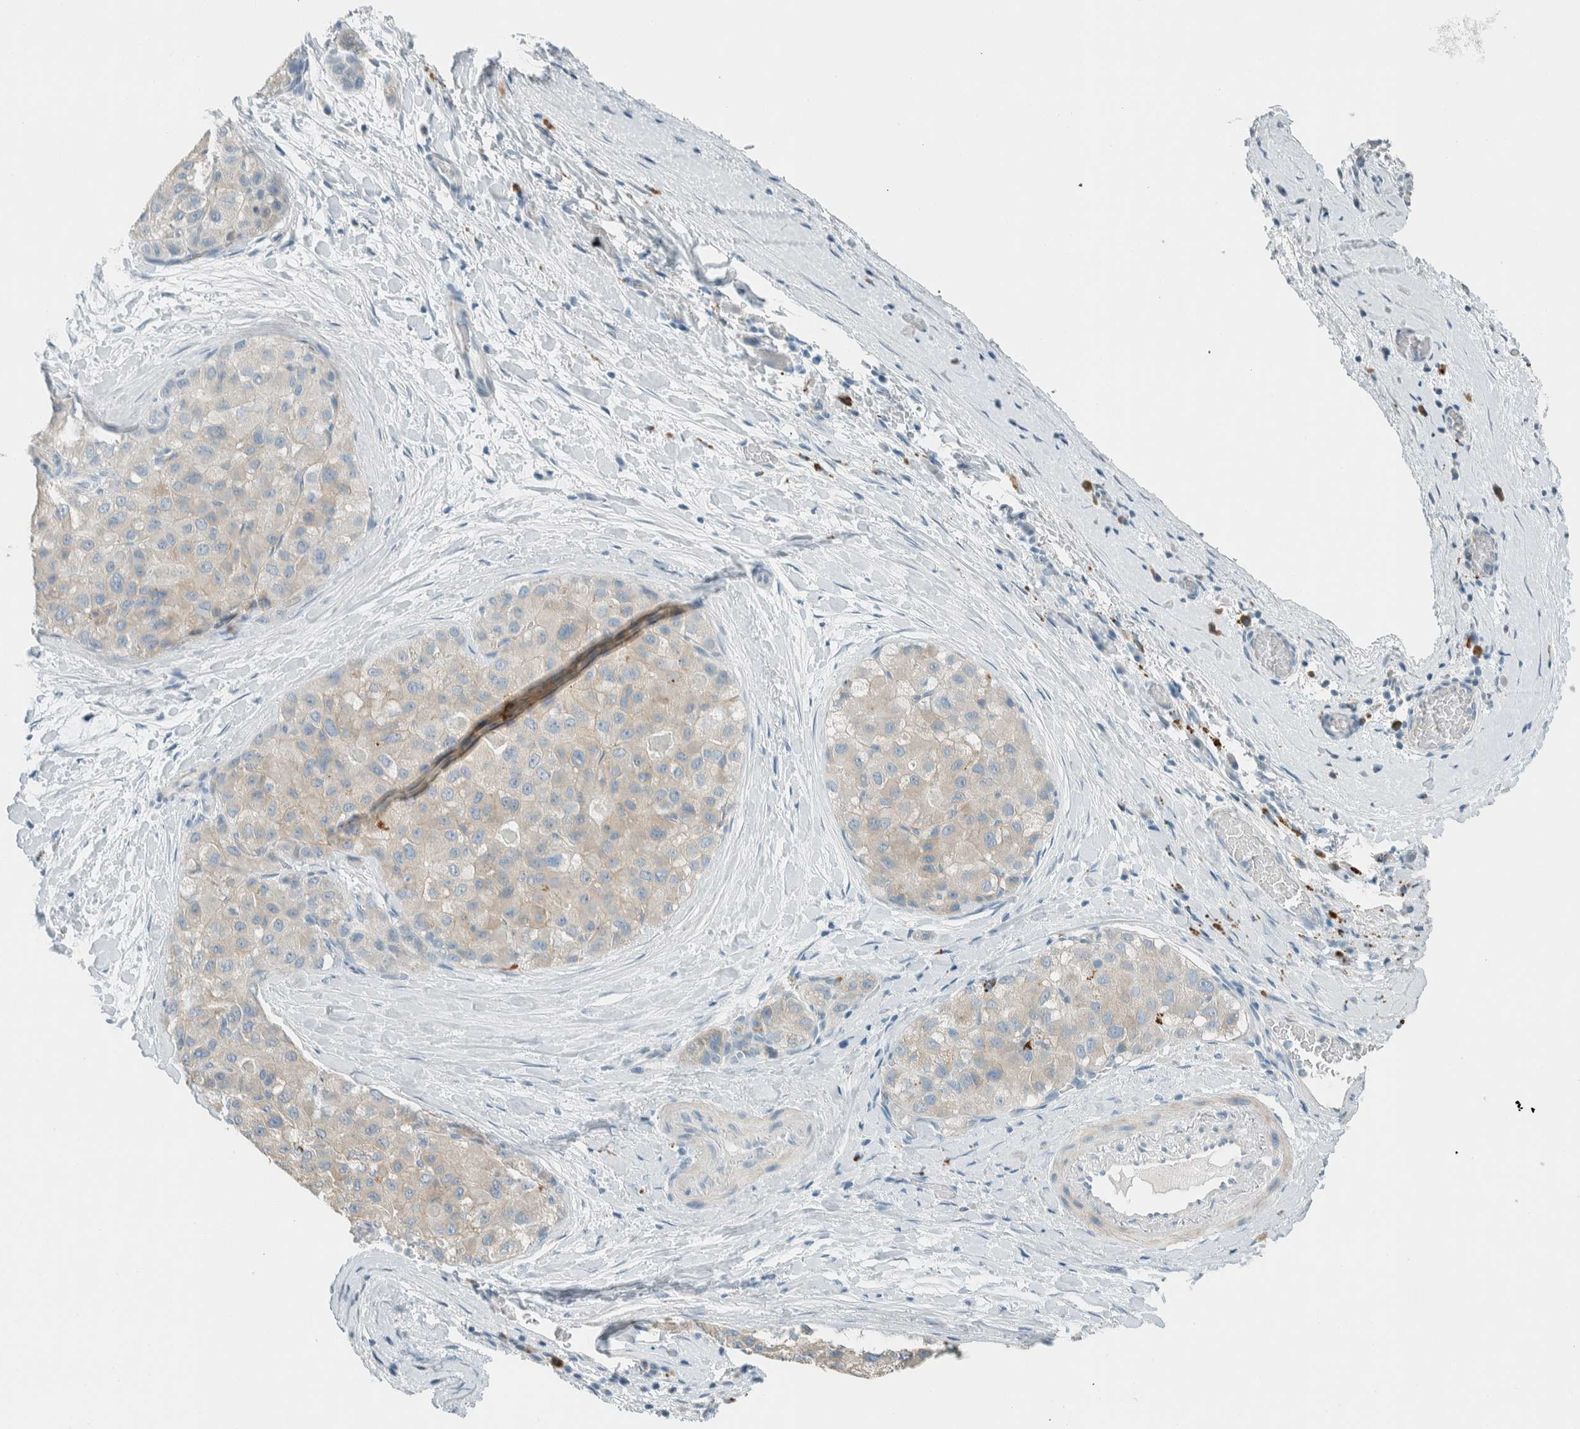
{"staining": {"intensity": "weak", "quantity": "<25%", "location": "cytoplasmic/membranous"}, "tissue": "liver cancer", "cell_type": "Tumor cells", "image_type": "cancer", "snomed": [{"axis": "morphology", "description": "Carcinoma, Hepatocellular, NOS"}, {"axis": "topography", "description": "Liver"}], "caption": "Immunohistochemistry of human hepatocellular carcinoma (liver) exhibits no positivity in tumor cells. Nuclei are stained in blue.", "gene": "SLFN12", "patient": {"sex": "male", "age": 80}}